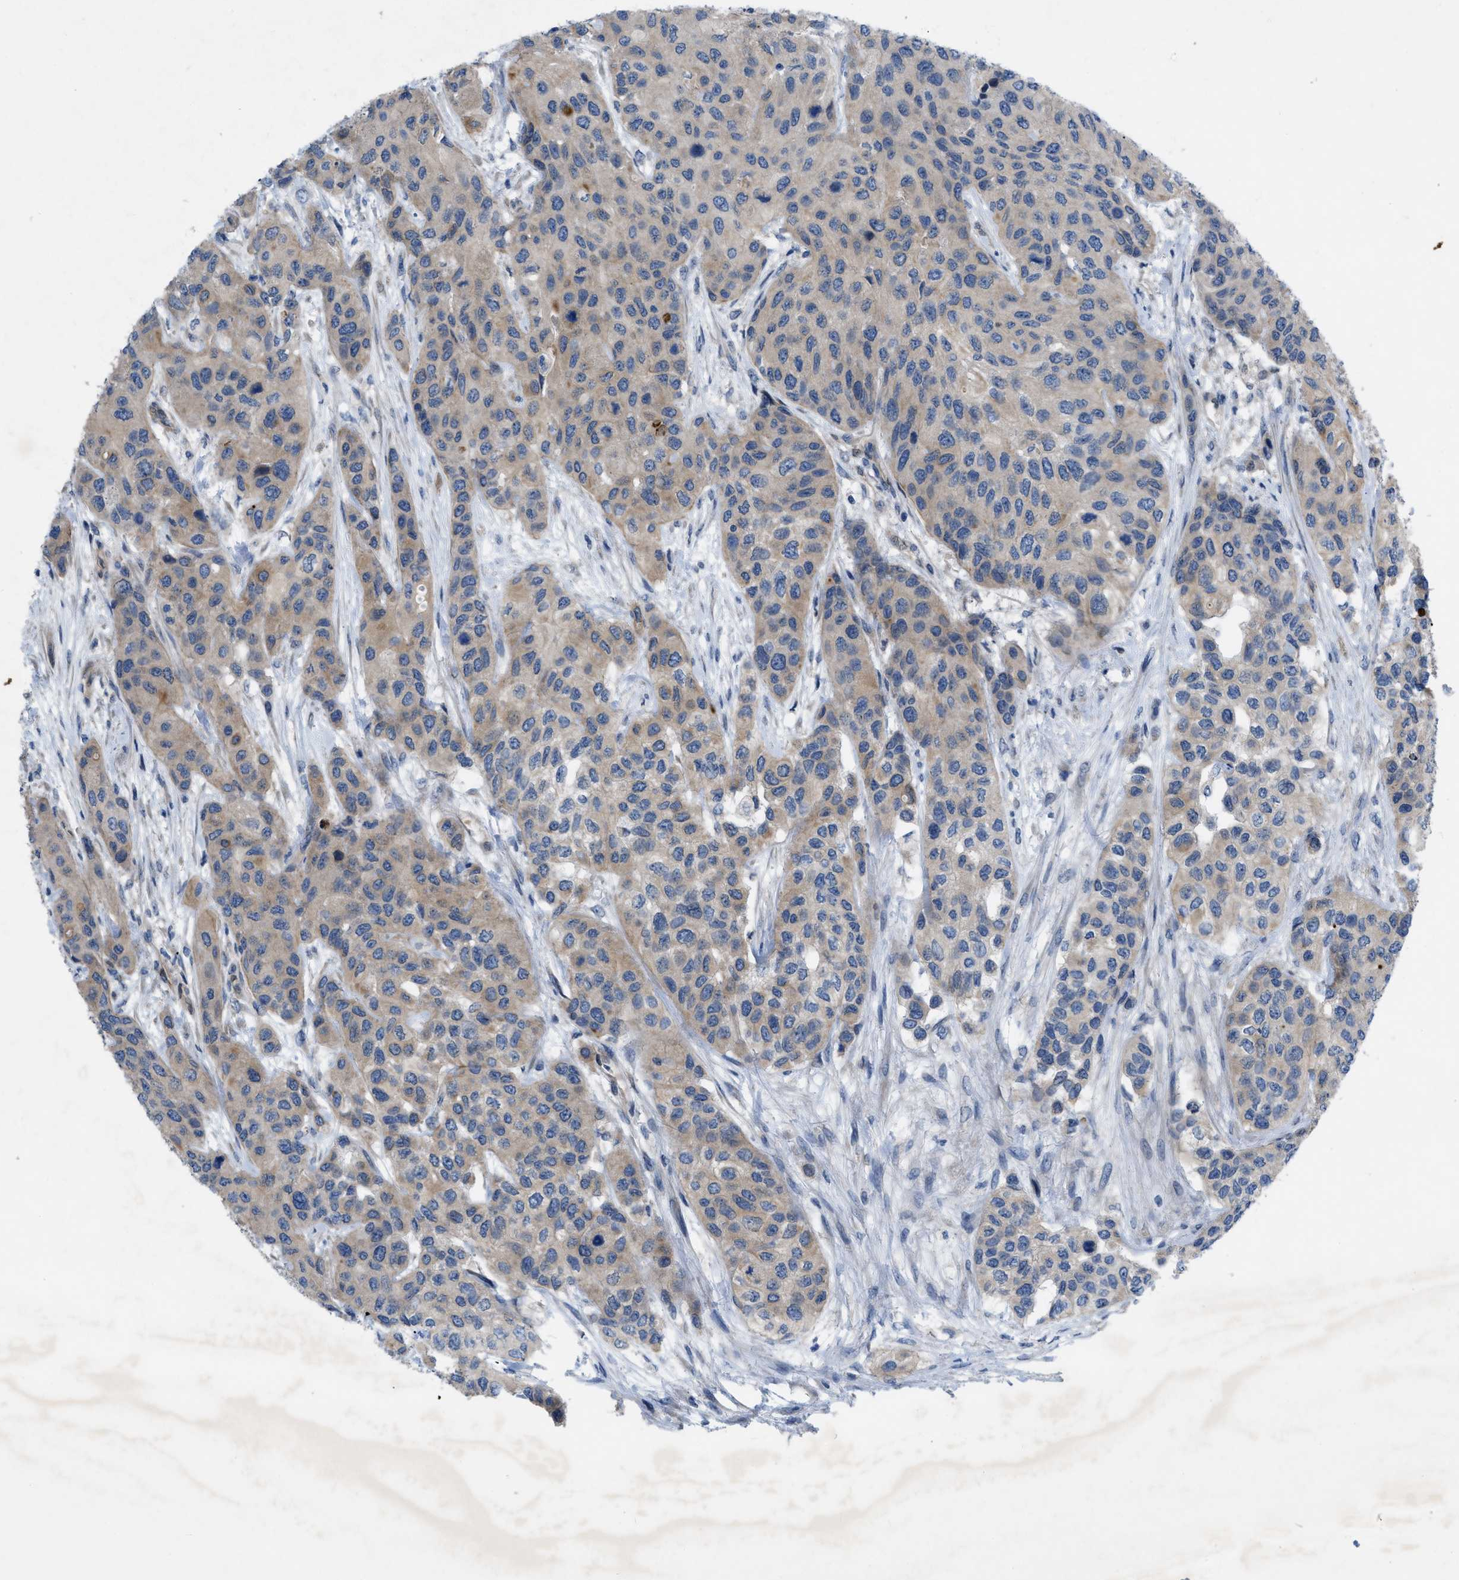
{"staining": {"intensity": "weak", "quantity": ">75%", "location": "cytoplasmic/membranous"}, "tissue": "urothelial cancer", "cell_type": "Tumor cells", "image_type": "cancer", "snomed": [{"axis": "morphology", "description": "Urothelial carcinoma, High grade"}, {"axis": "topography", "description": "Urinary bladder"}], "caption": "IHC of urothelial cancer demonstrates low levels of weak cytoplasmic/membranous positivity in about >75% of tumor cells. (DAB IHC with brightfield microscopy, high magnification).", "gene": "NDEL1", "patient": {"sex": "female", "age": 56}}